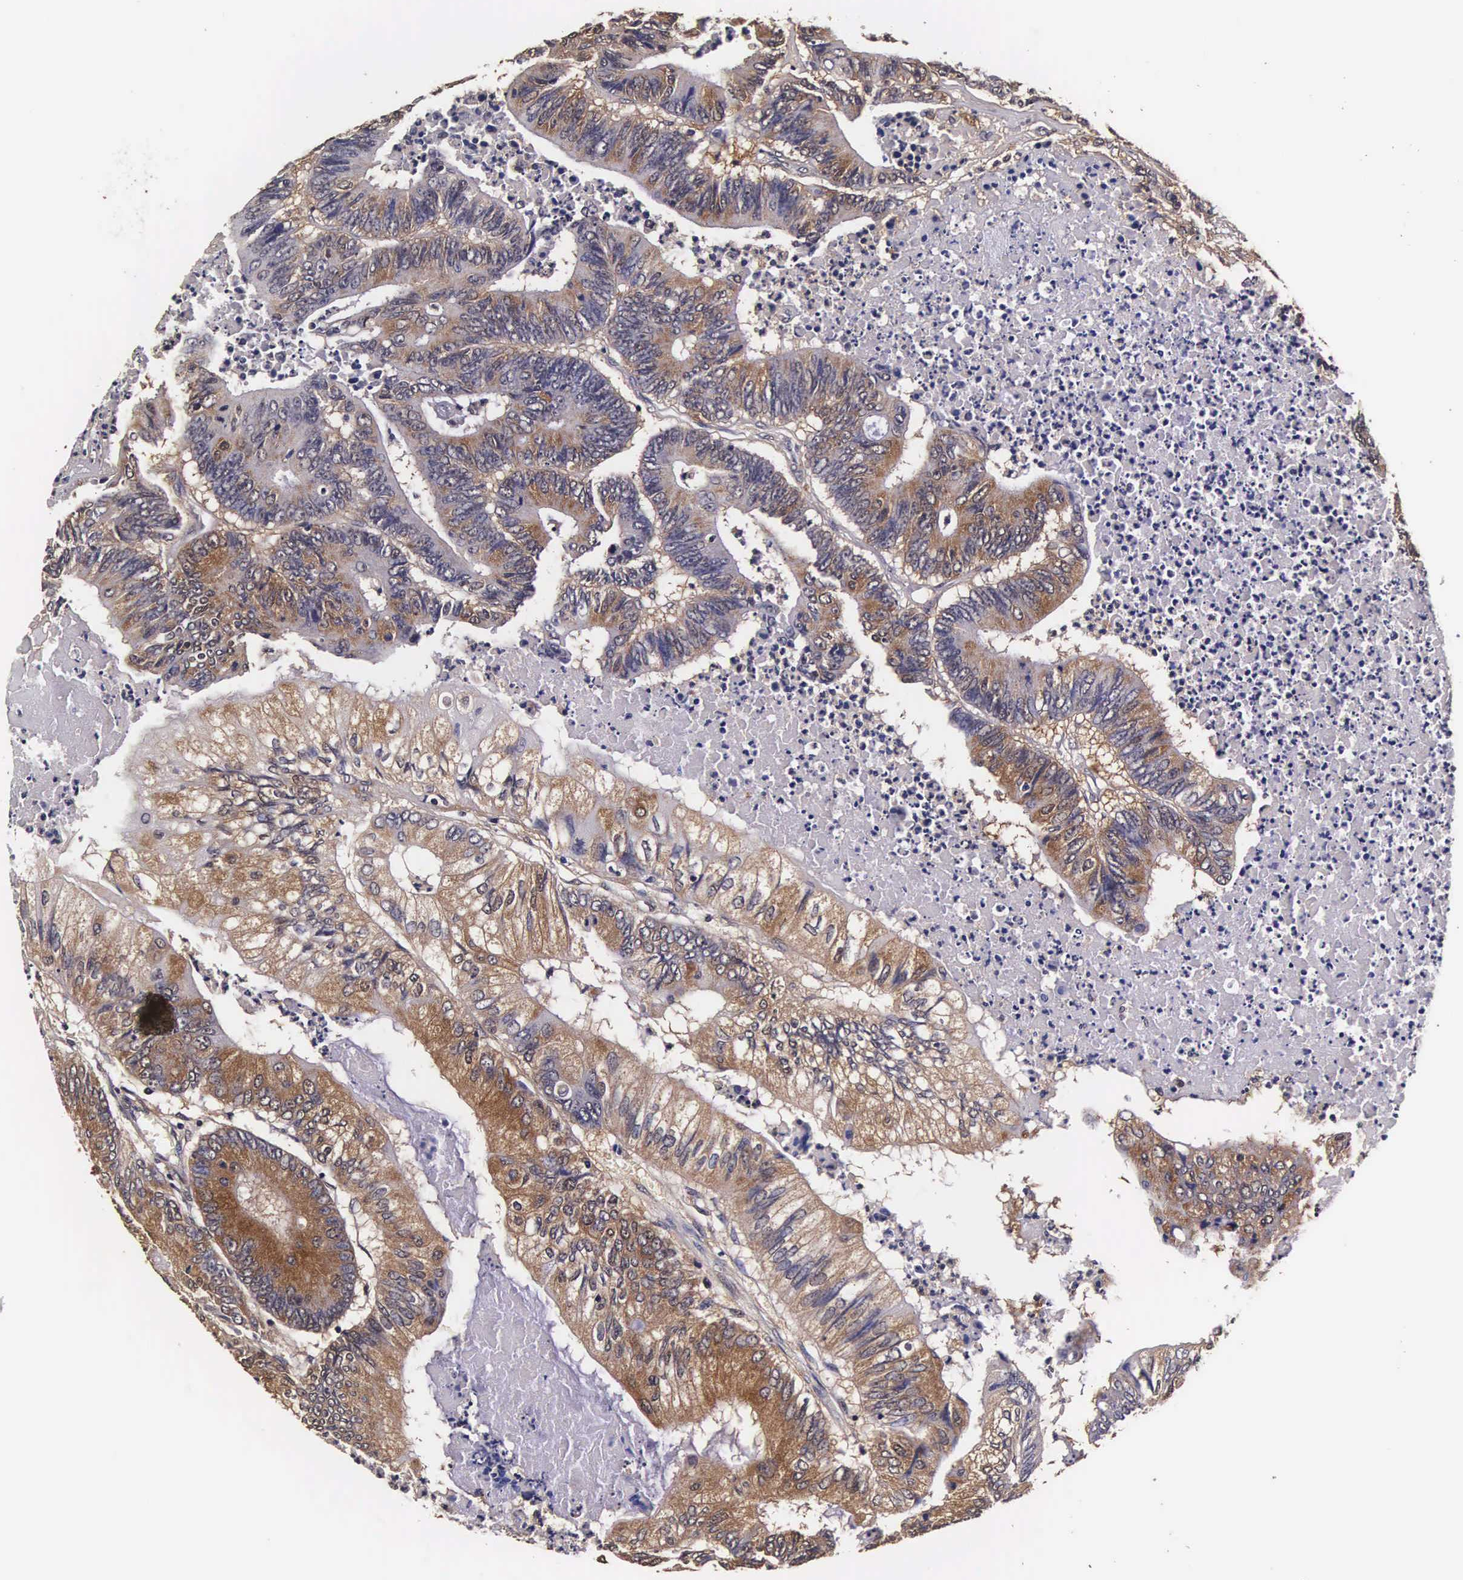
{"staining": {"intensity": "strong", "quantity": ">75%", "location": "cytoplasmic/membranous,nuclear"}, "tissue": "colorectal cancer", "cell_type": "Tumor cells", "image_type": "cancer", "snomed": [{"axis": "morphology", "description": "Adenocarcinoma, NOS"}, {"axis": "topography", "description": "Colon"}], "caption": "The photomicrograph demonstrates immunohistochemical staining of colorectal adenocarcinoma. There is strong cytoplasmic/membranous and nuclear staining is appreciated in approximately >75% of tumor cells.", "gene": "TECPR2", "patient": {"sex": "male", "age": 65}}